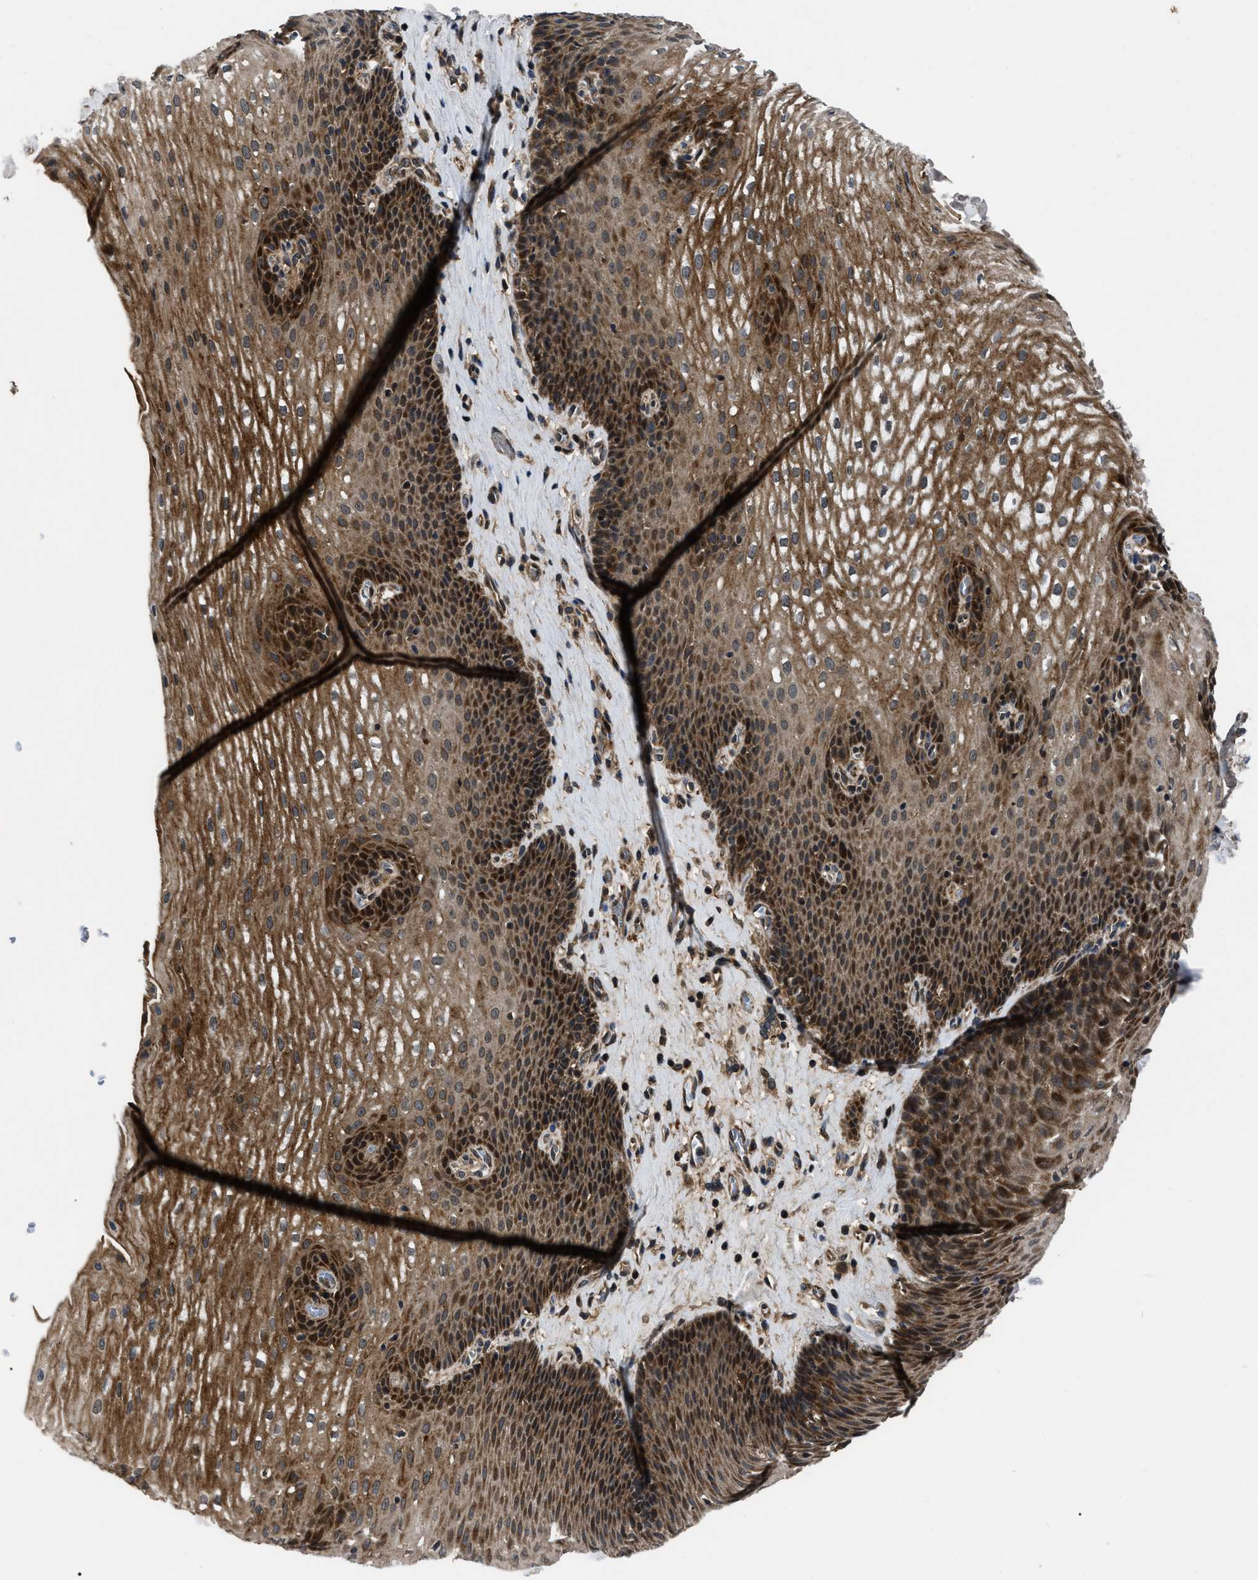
{"staining": {"intensity": "strong", "quantity": ">75%", "location": "cytoplasmic/membranous,nuclear"}, "tissue": "esophagus", "cell_type": "Squamous epithelial cells", "image_type": "normal", "snomed": [{"axis": "morphology", "description": "Normal tissue, NOS"}, {"axis": "topography", "description": "Esophagus"}], "caption": "Esophagus stained with immunohistochemistry (IHC) exhibits strong cytoplasmic/membranous,nuclear expression in approximately >75% of squamous epithelial cells.", "gene": "PPWD1", "patient": {"sex": "male", "age": 48}}